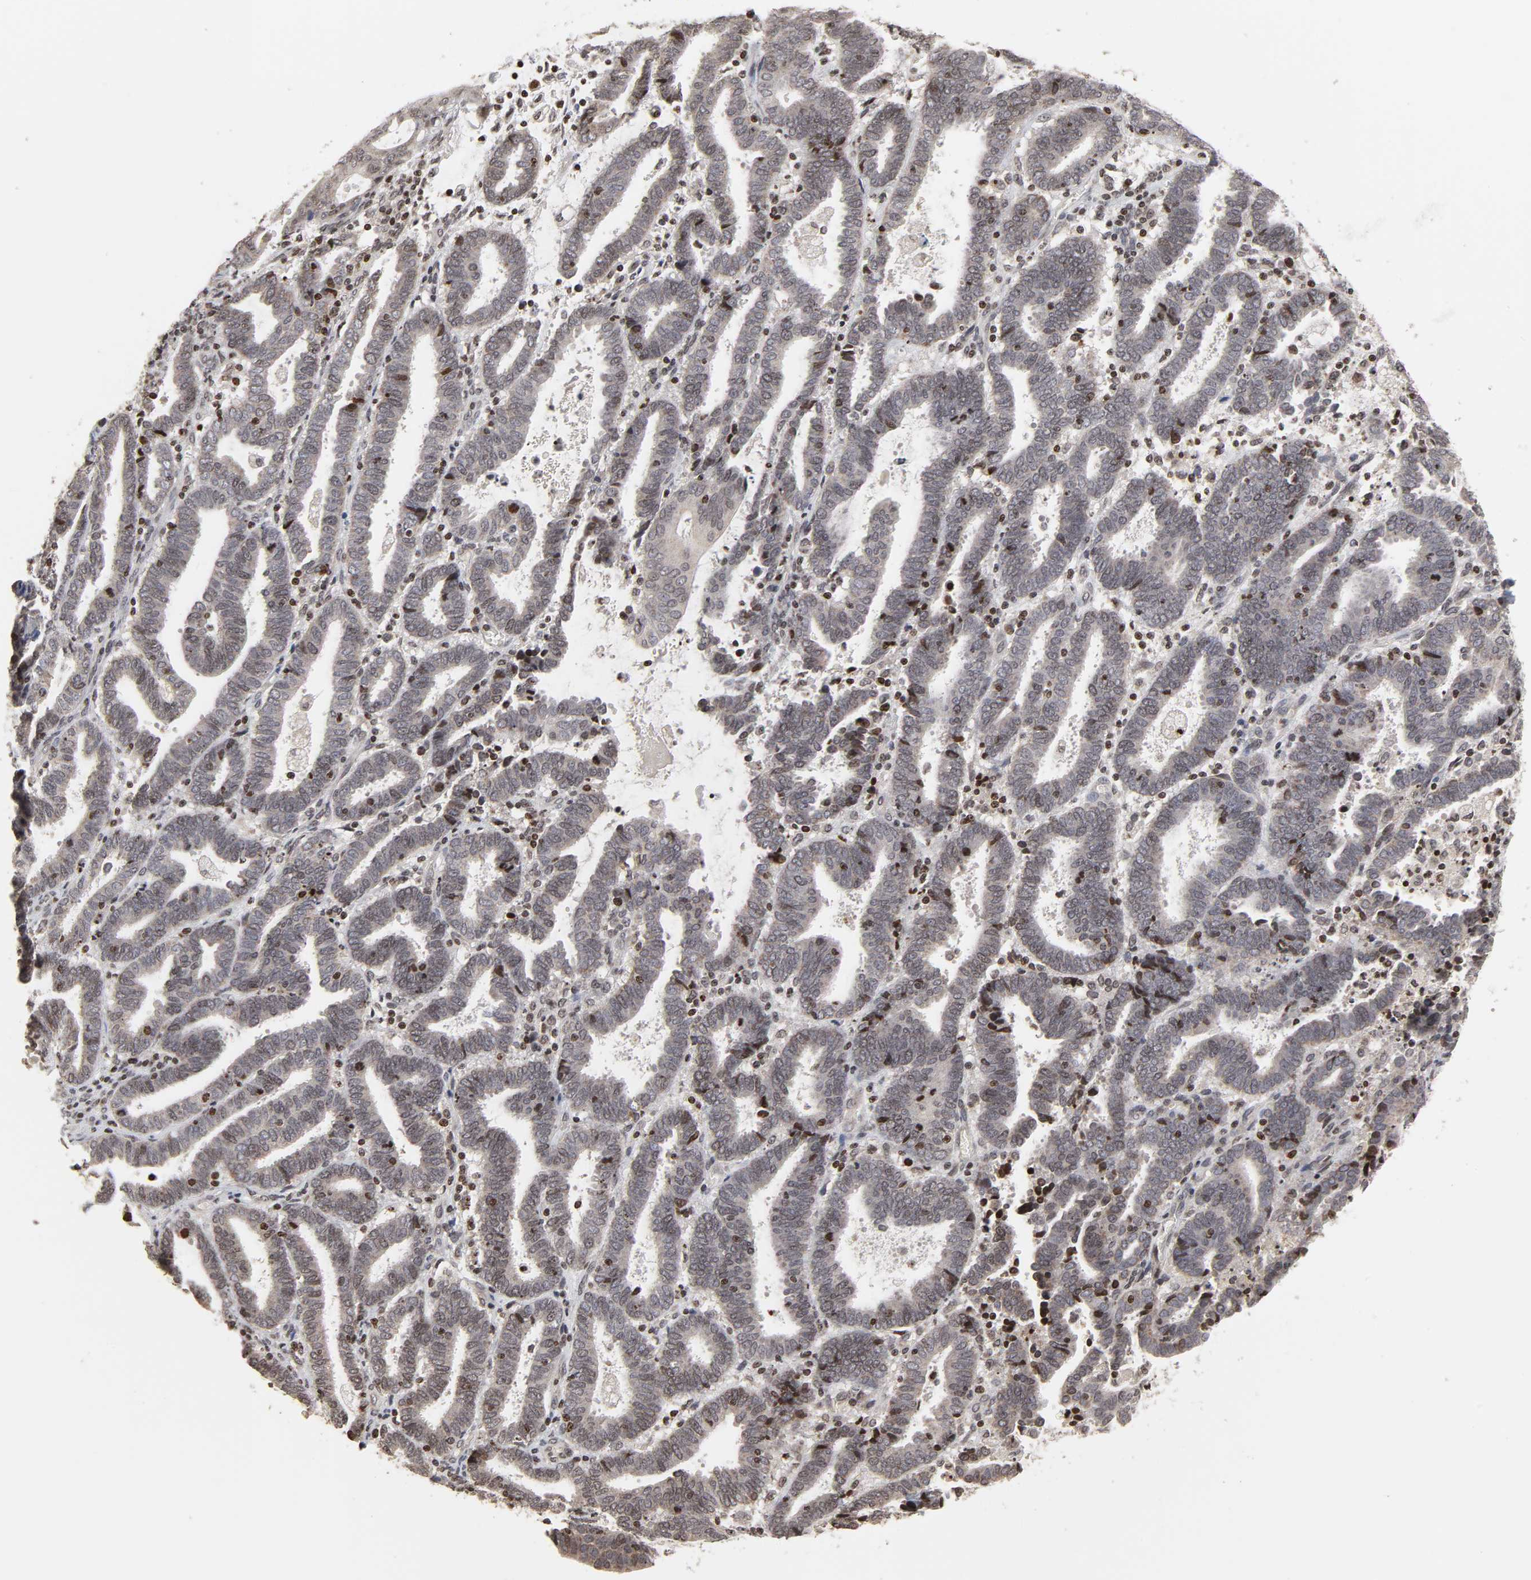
{"staining": {"intensity": "negative", "quantity": "none", "location": "none"}, "tissue": "endometrial cancer", "cell_type": "Tumor cells", "image_type": "cancer", "snomed": [{"axis": "morphology", "description": "Adenocarcinoma, NOS"}, {"axis": "topography", "description": "Uterus"}], "caption": "Tumor cells are negative for protein expression in human endometrial adenocarcinoma.", "gene": "ZNF473", "patient": {"sex": "female", "age": 83}}